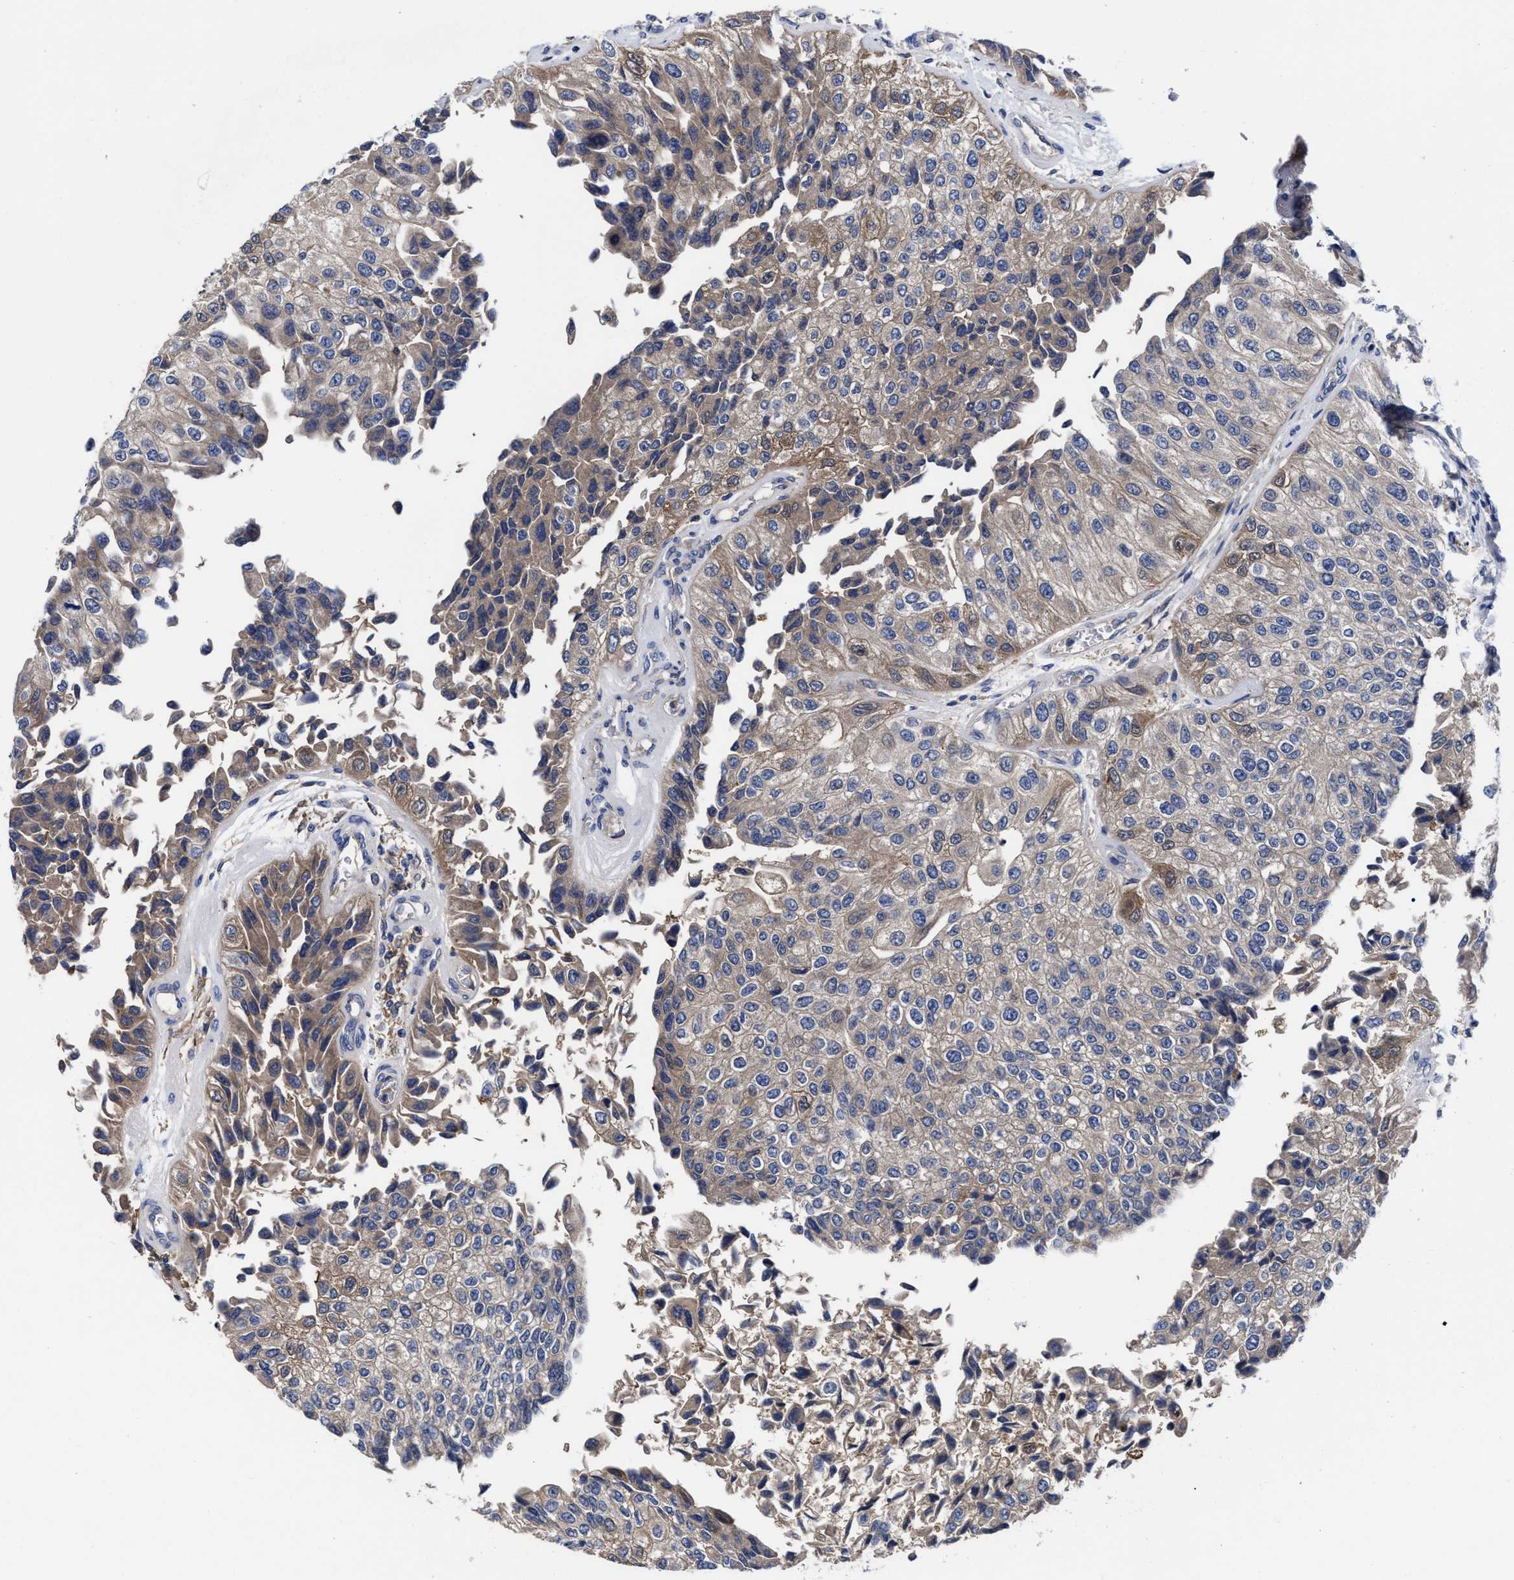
{"staining": {"intensity": "moderate", "quantity": "25%-75%", "location": "cytoplasmic/membranous"}, "tissue": "urothelial cancer", "cell_type": "Tumor cells", "image_type": "cancer", "snomed": [{"axis": "morphology", "description": "Urothelial carcinoma, High grade"}, {"axis": "topography", "description": "Kidney"}, {"axis": "topography", "description": "Urinary bladder"}], "caption": "Brown immunohistochemical staining in urothelial cancer reveals moderate cytoplasmic/membranous positivity in approximately 25%-75% of tumor cells. The staining was performed using DAB to visualize the protein expression in brown, while the nuclei were stained in blue with hematoxylin (Magnification: 20x).", "gene": "TXNDC17", "patient": {"sex": "male", "age": 77}}